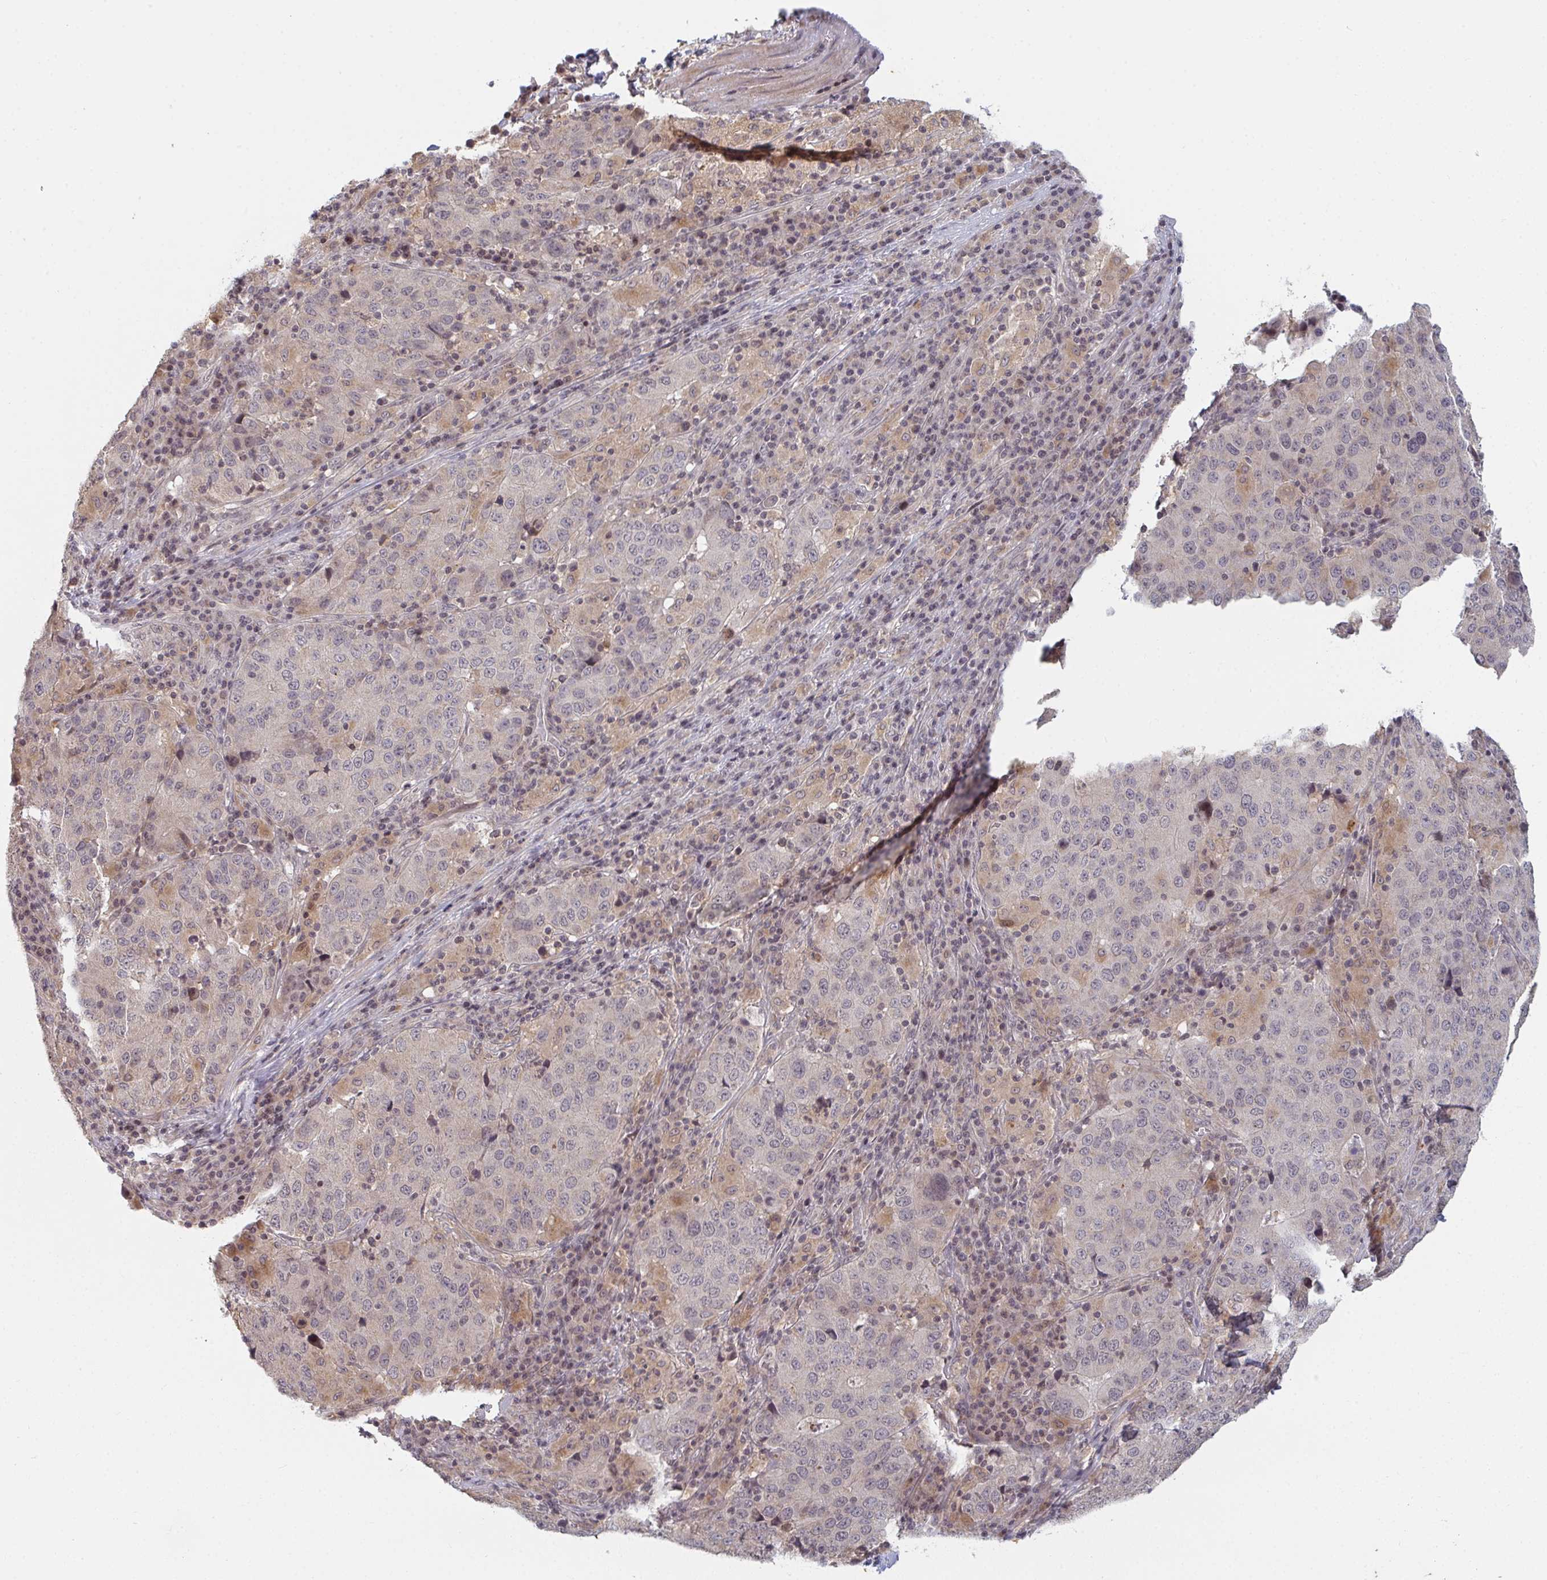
{"staining": {"intensity": "negative", "quantity": "none", "location": "none"}, "tissue": "stomach cancer", "cell_type": "Tumor cells", "image_type": "cancer", "snomed": [{"axis": "morphology", "description": "Adenocarcinoma, NOS"}, {"axis": "topography", "description": "Stomach"}], "caption": "The micrograph reveals no staining of tumor cells in stomach adenocarcinoma. (DAB IHC visualized using brightfield microscopy, high magnification).", "gene": "DCST1", "patient": {"sex": "male", "age": 71}}